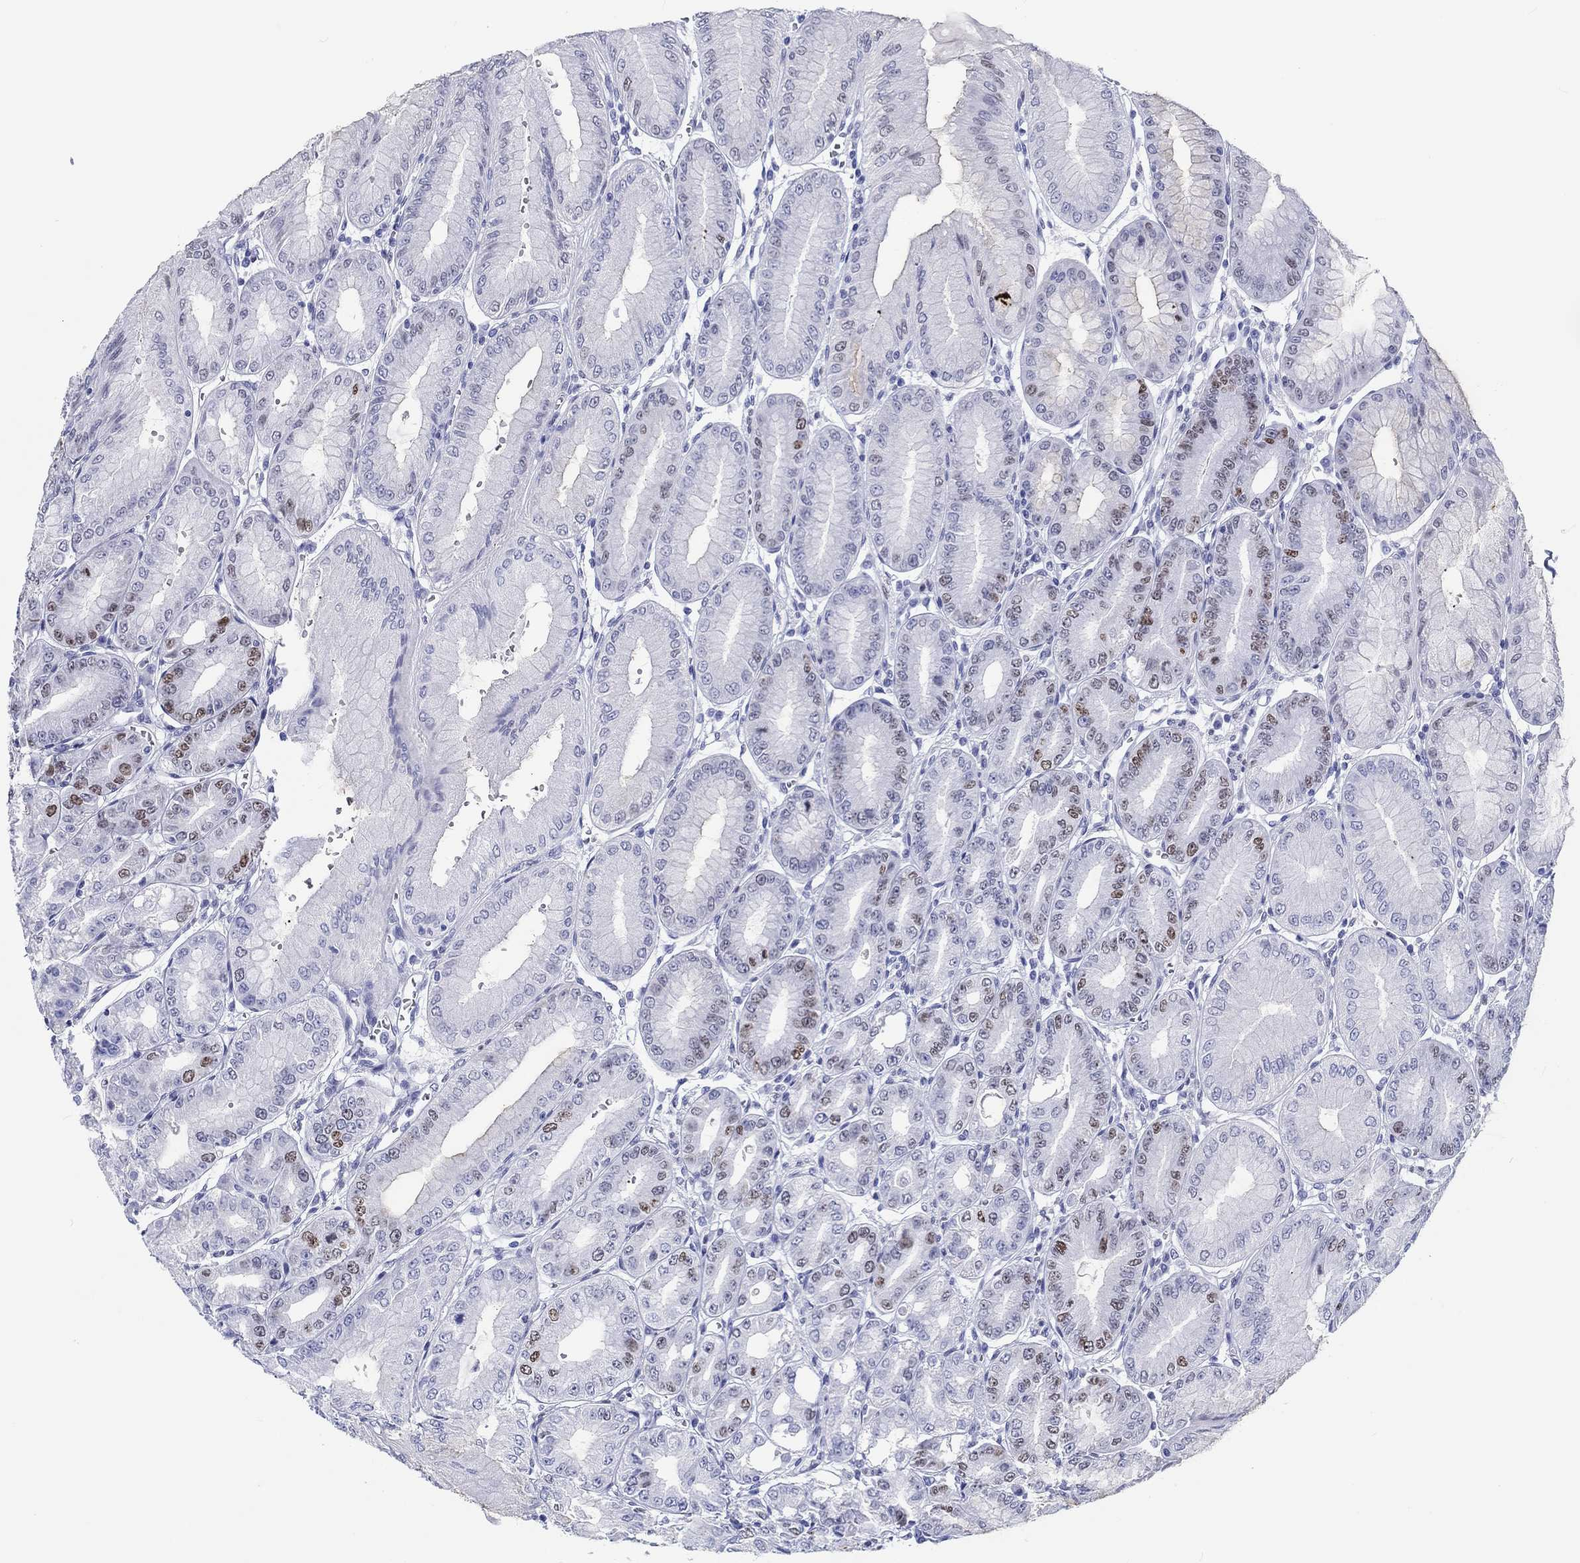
{"staining": {"intensity": "moderate", "quantity": "<25%", "location": "nuclear"}, "tissue": "stomach", "cell_type": "Glandular cells", "image_type": "normal", "snomed": [{"axis": "morphology", "description": "Normal tissue, NOS"}, {"axis": "topography", "description": "Stomach, lower"}], "caption": "High-power microscopy captured an immunohistochemistry (IHC) photomicrograph of unremarkable stomach, revealing moderate nuclear expression in approximately <25% of glandular cells.", "gene": "H1", "patient": {"sex": "male", "age": 71}}